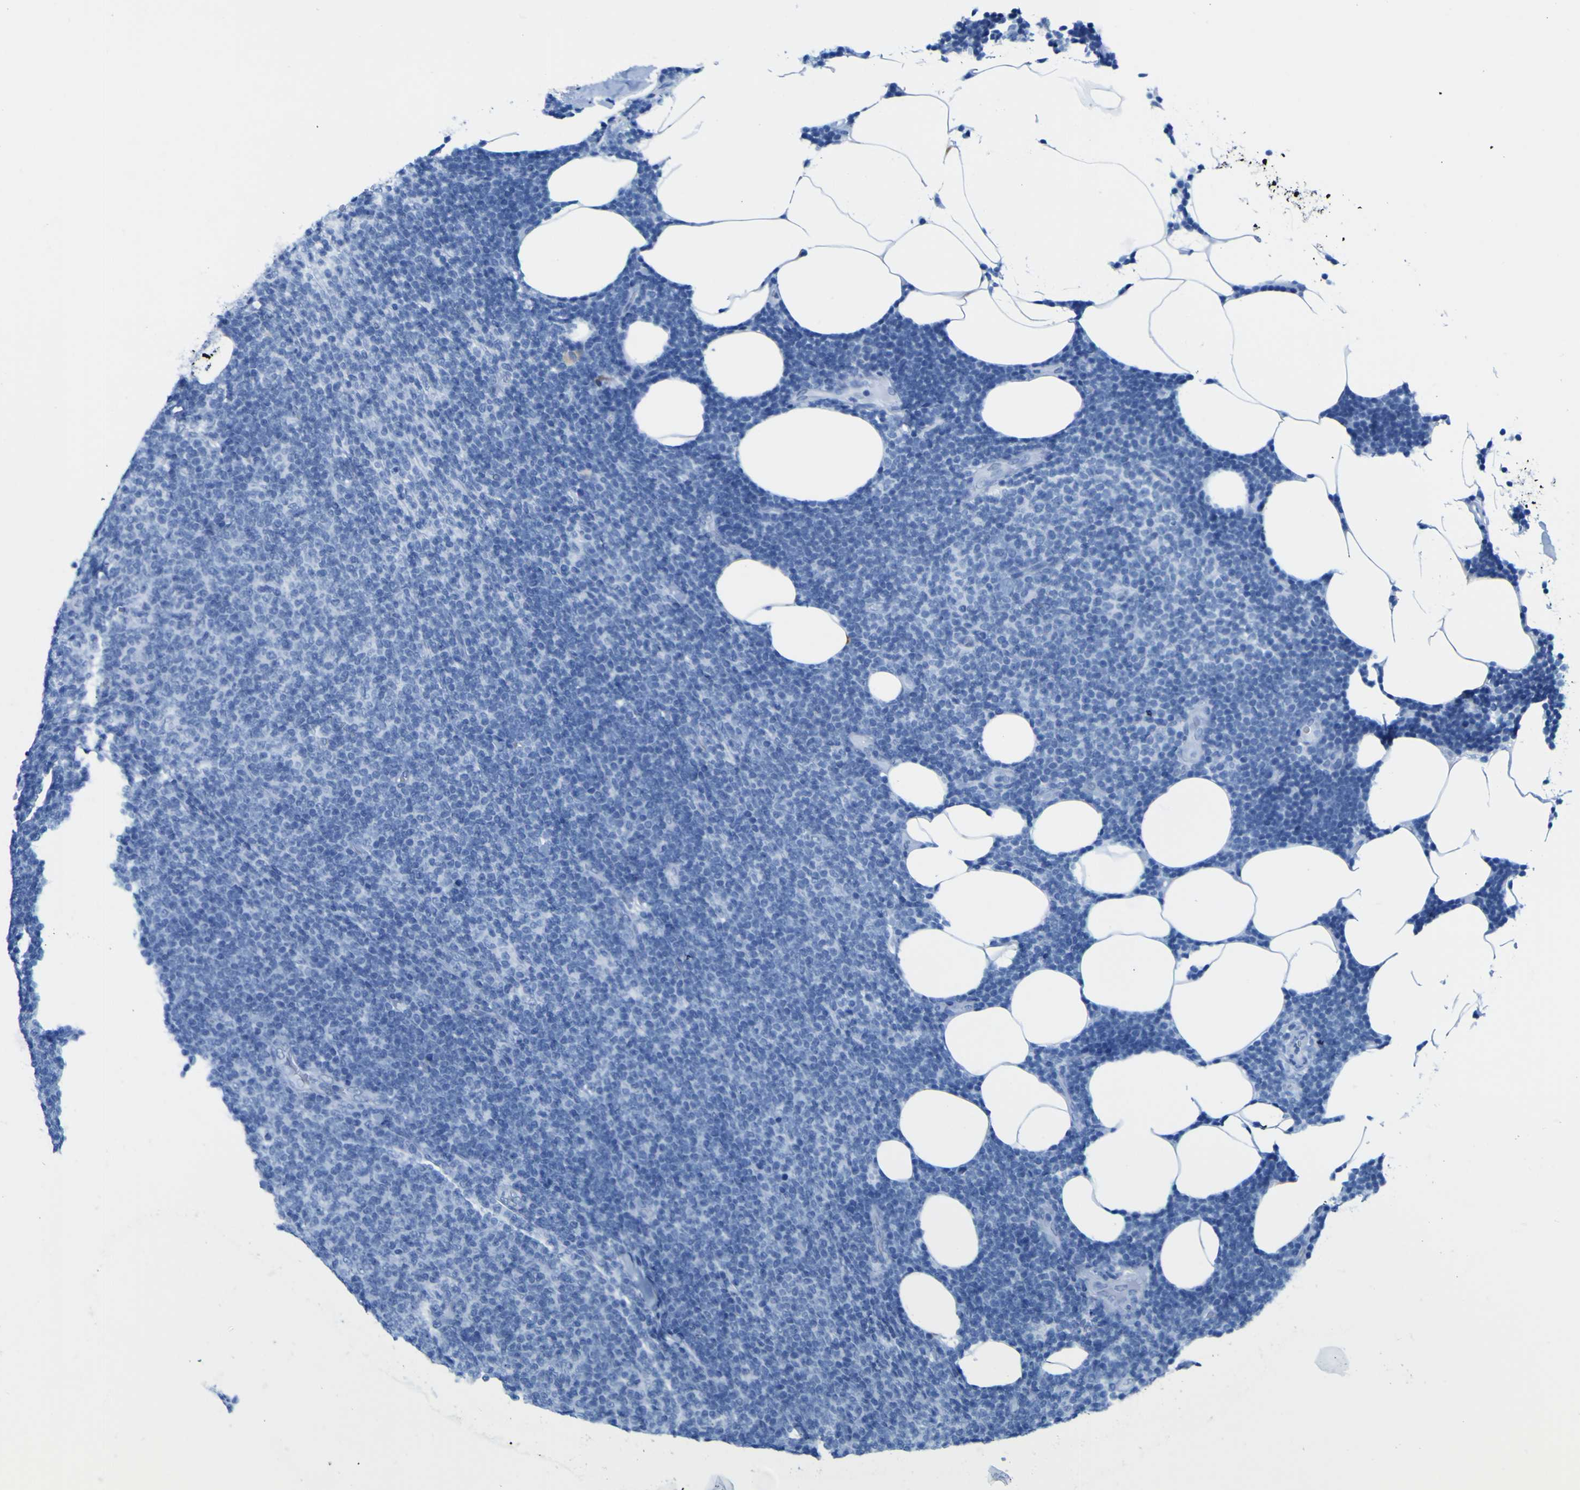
{"staining": {"intensity": "negative", "quantity": "none", "location": "none"}, "tissue": "lymphoma", "cell_type": "Tumor cells", "image_type": "cancer", "snomed": [{"axis": "morphology", "description": "Malignant lymphoma, non-Hodgkin's type, Low grade"}, {"axis": "topography", "description": "Lymph node"}], "caption": "An immunohistochemistry histopathology image of malignant lymphoma, non-Hodgkin's type (low-grade) is shown. There is no staining in tumor cells of malignant lymphoma, non-Hodgkin's type (low-grade). (DAB (3,3'-diaminobenzidine) immunohistochemistry, high magnification).", "gene": "DACH1", "patient": {"sex": "male", "age": 66}}